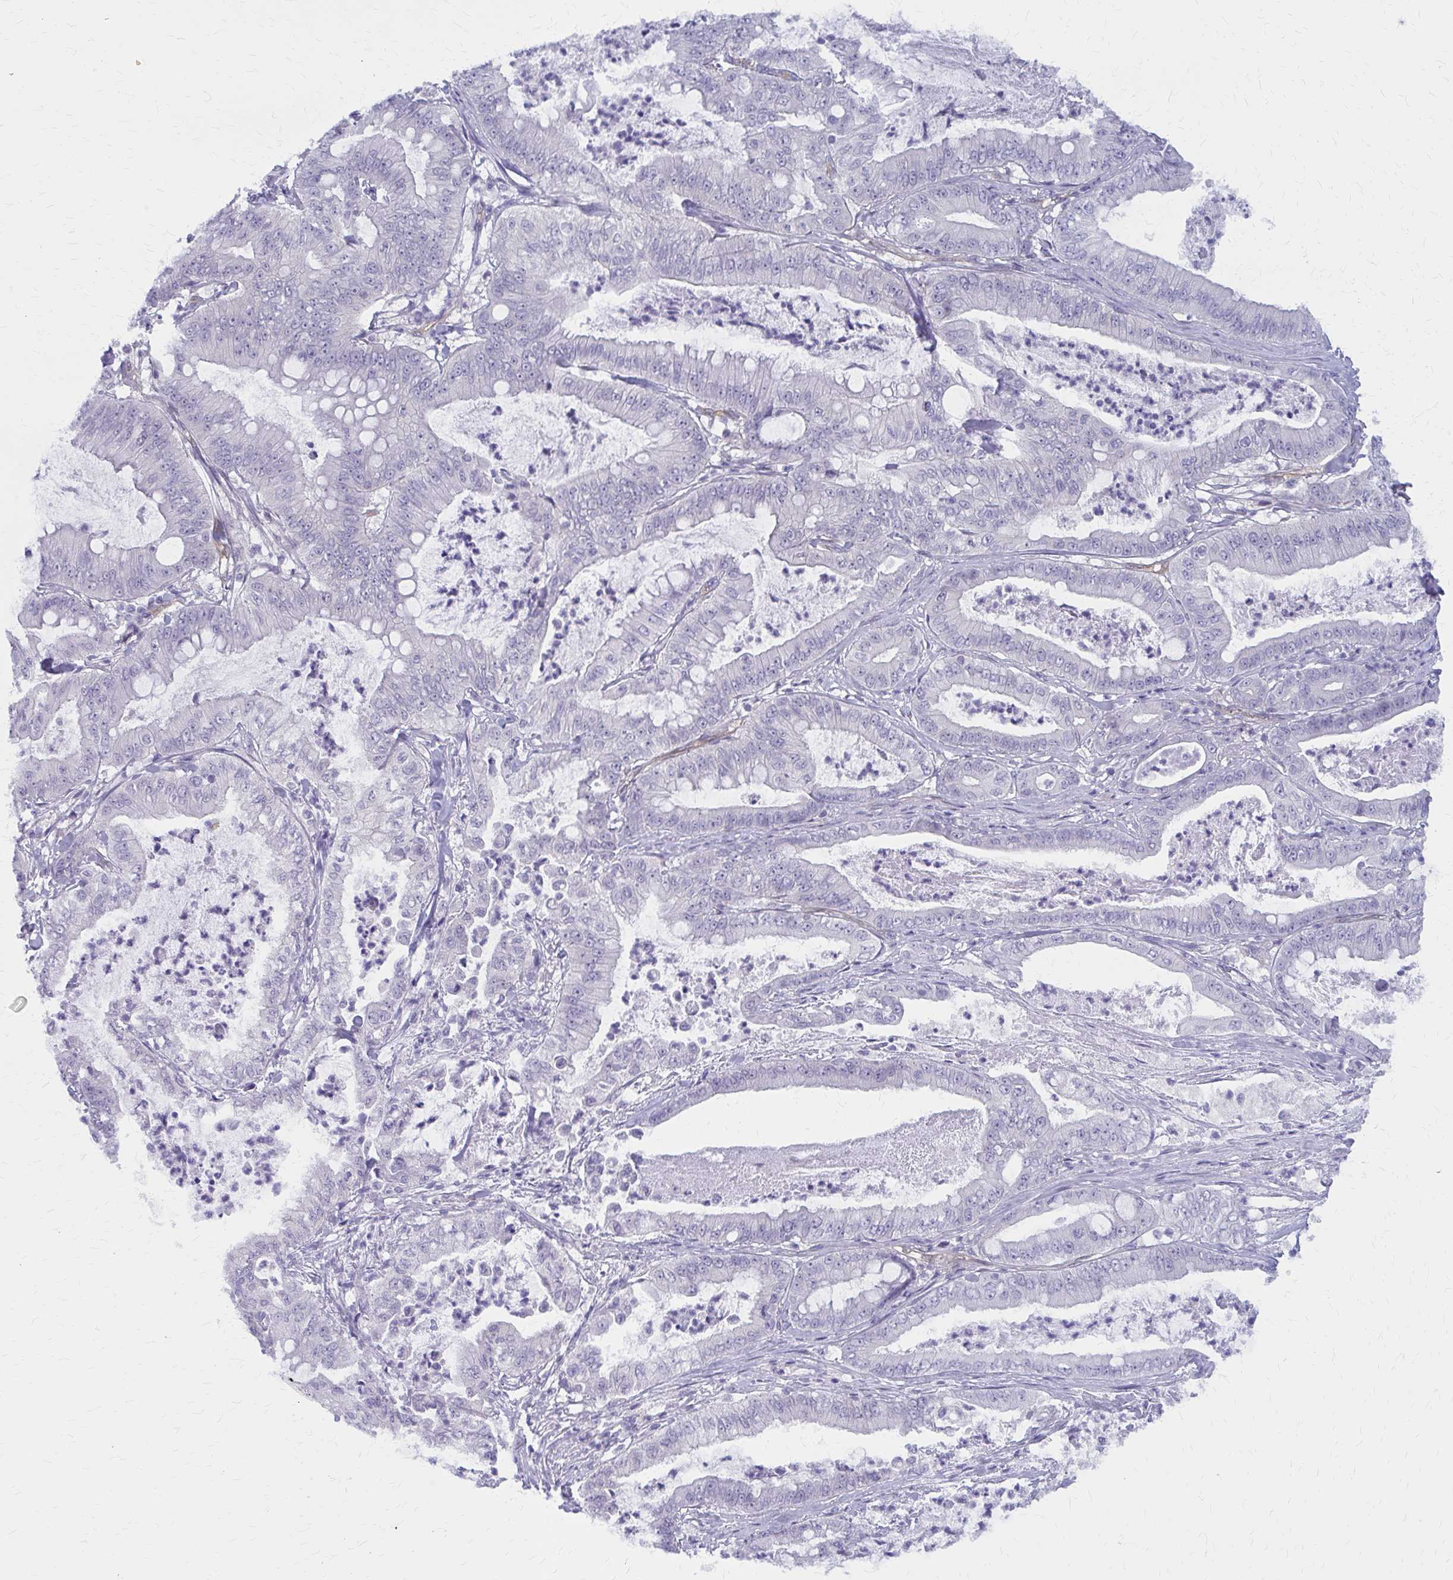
{"staining": {"intensity": "negative", "quantity": "none", "location": "none"}, "tissue": "pancreatic cancer", "cell_type": "Tumor cells", "image_type": "cancer", "snomed": [{"axis": "morphology", "description": "Adenocarcinoma, NOS"}, {"axis": "topography", "description": "Pancreas"}], "caption": "Protein analysis of adenocarcinoma (pancreatic) reveals no significant staining in tumor cells. (DAB (3,3'-diaminobenzidine) IHC visualized using brightfield microscopy, high magnification).", "gene": "CLIC2", "patient": {"sex": "male", "age": 71}}